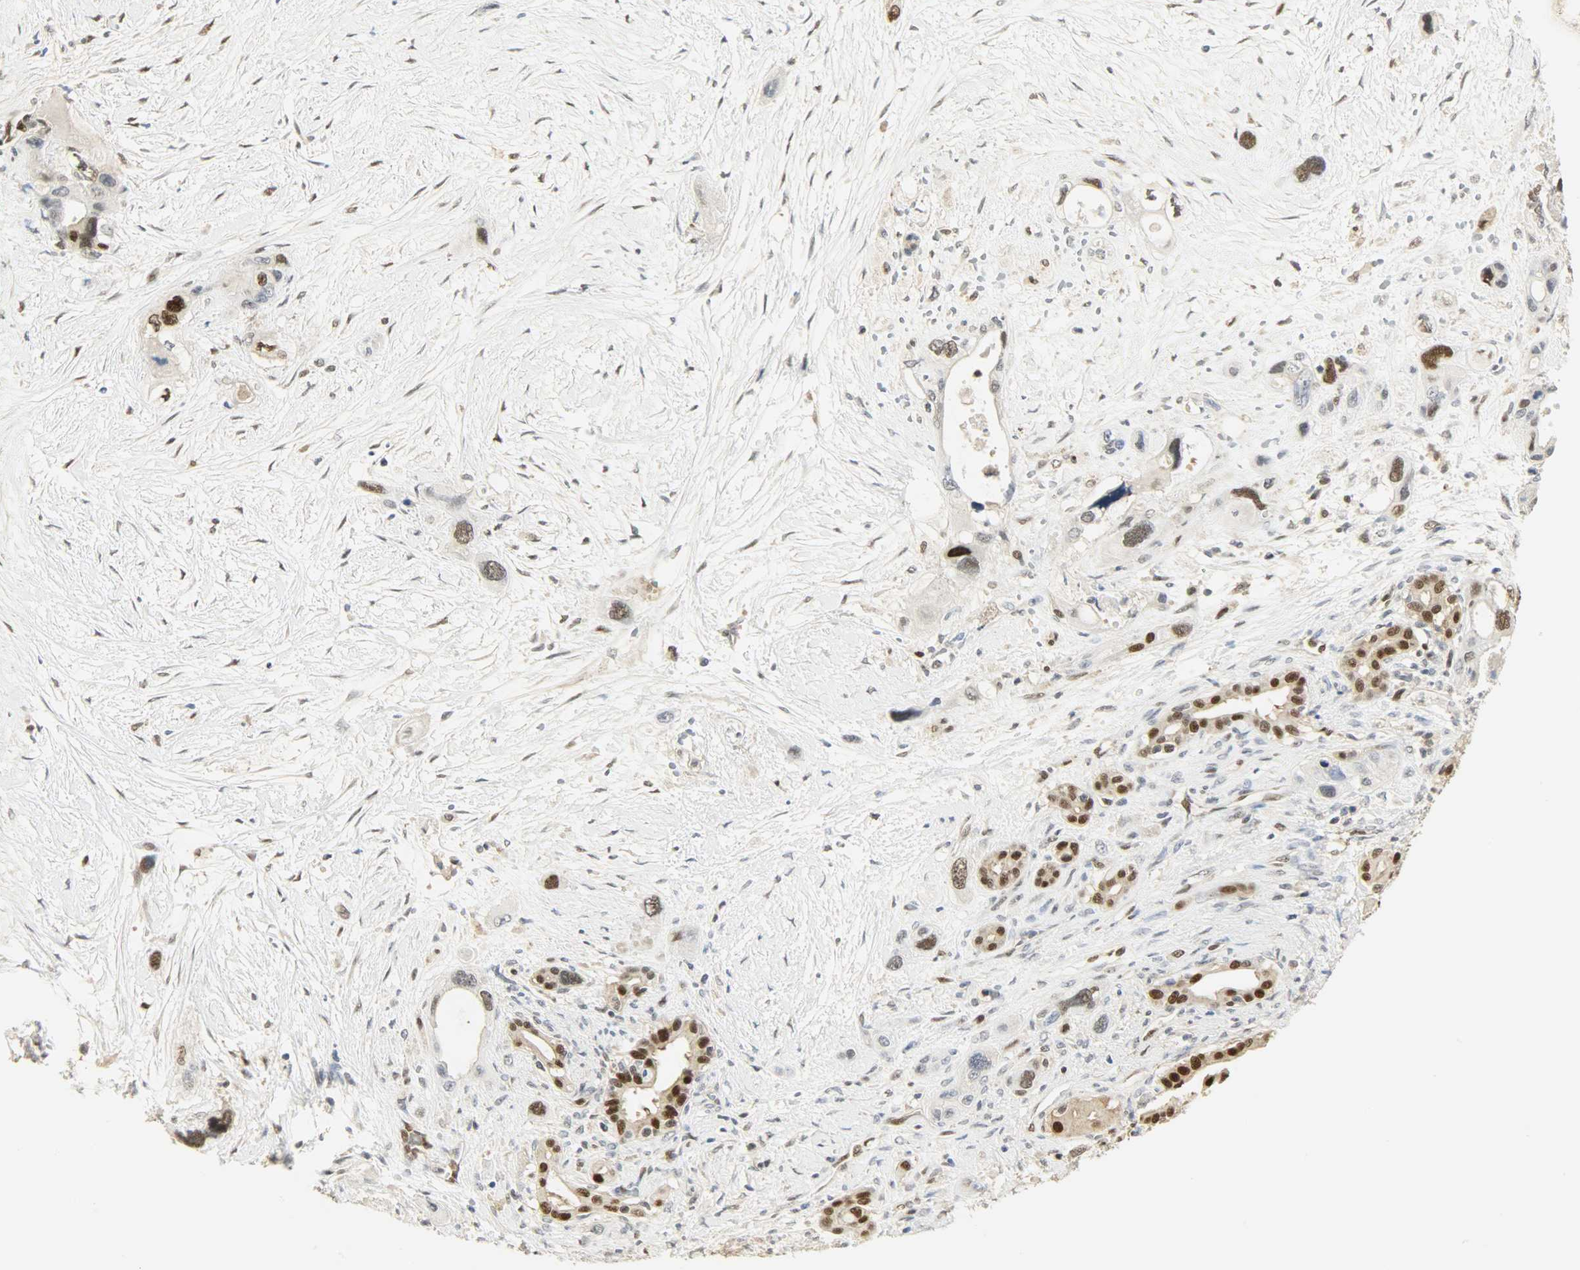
{"staining": {"intensity": "moderate", "quantity": "25%-75%", "location": "nuclear"}, "tissue": "pancreatic cancer", "cell_type": "Tumor cells", "image_type": "cancer", "snomed": [{"axis": "morphology", "description": "Adenocarcinoma, NOS"}, {"axis": "topography", "description": "Pancreas"}], "caption": "Immunohistochemistry micrograph of human pancreatic cancer stained for a protein (brown), which demonstrates medium levels of moderate nuclear positivity in approximately 25%-75% of tumor cells.", "gene": "NPEPL1", "patient": {"sex": "male", "age": 46}}